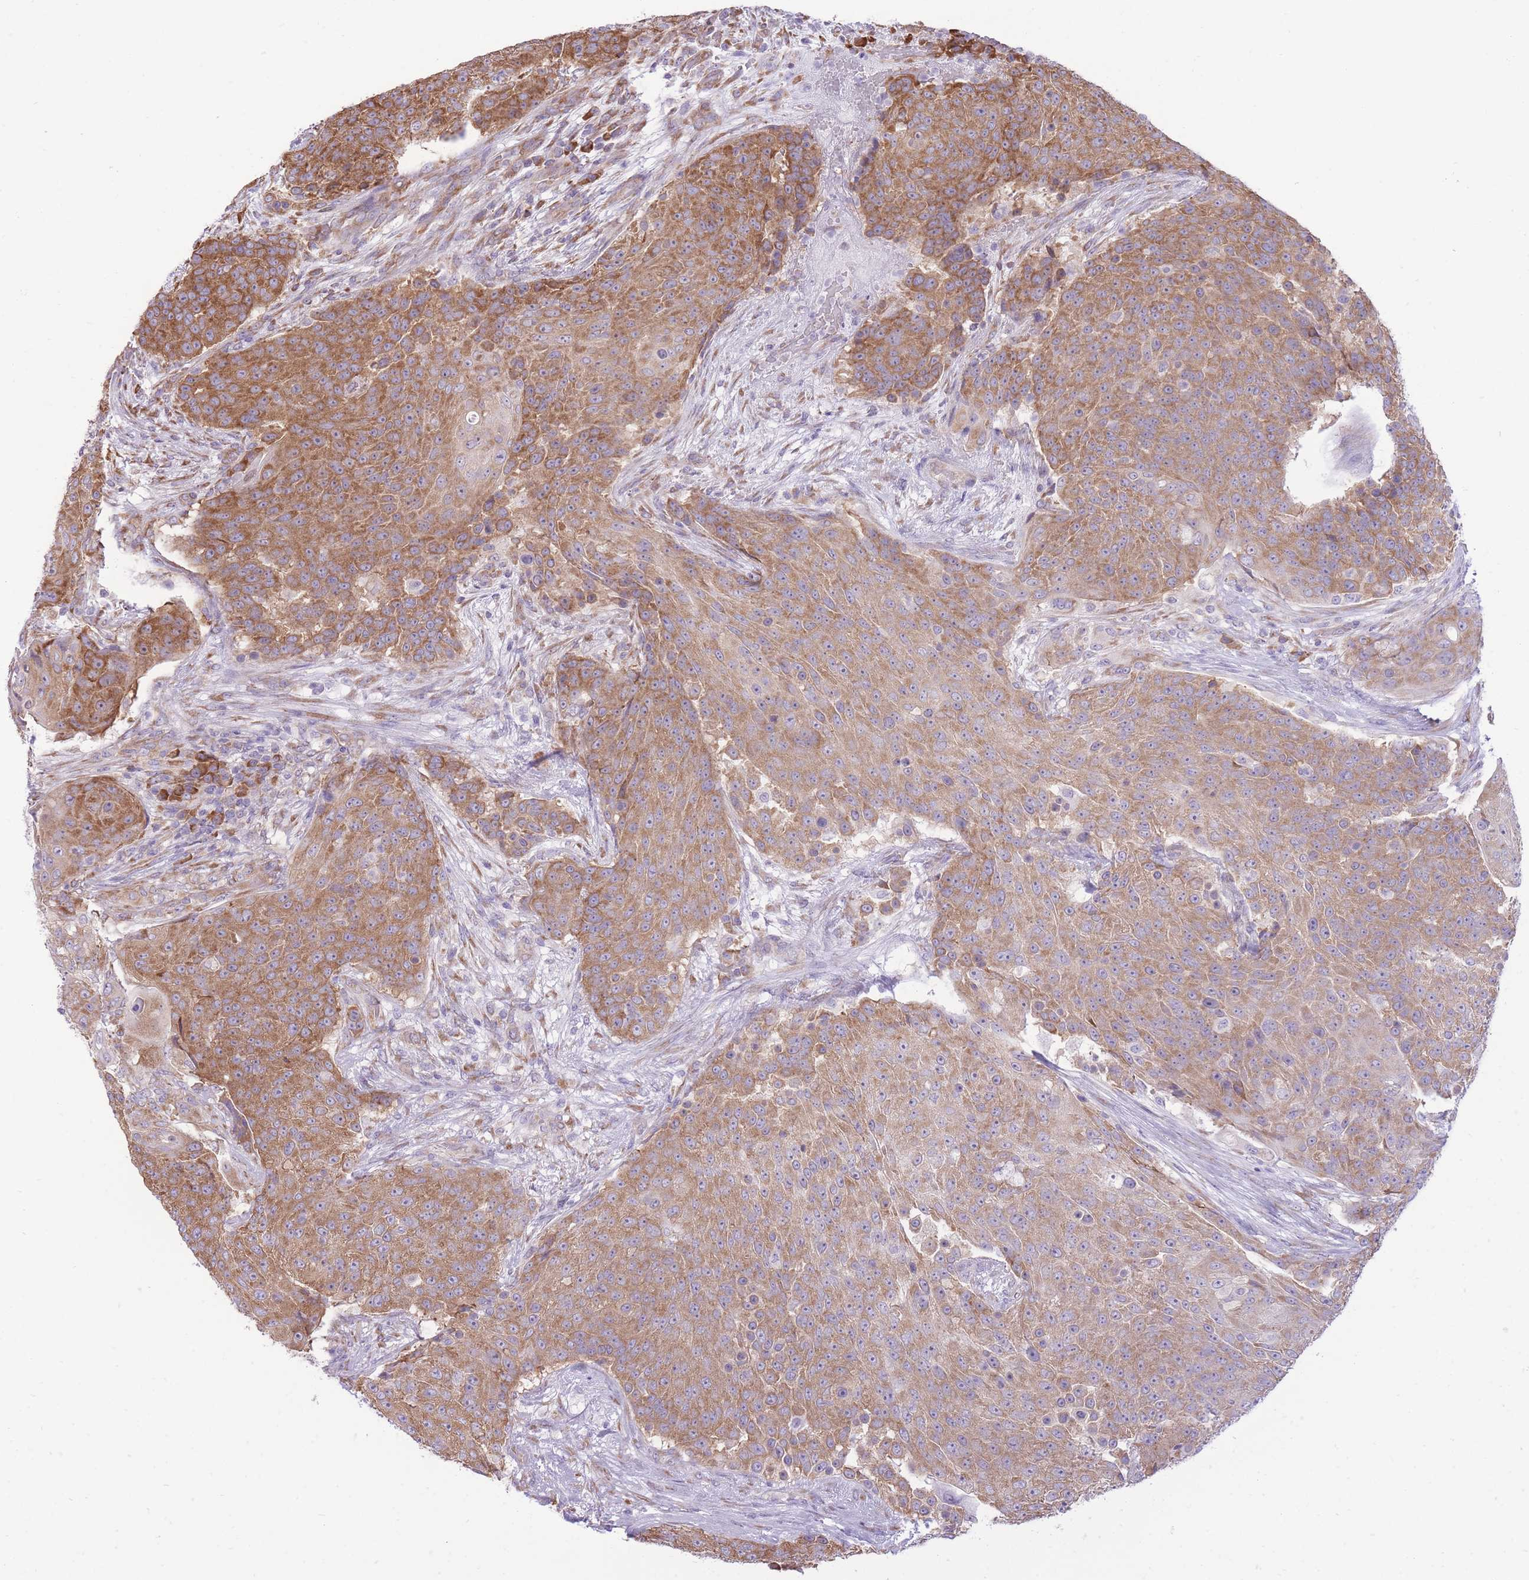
{"staining": {"intensity": "moderate", "quantity": ">75%", "location": "cytoplasmic/membranous"}, "tissue": "urothelial cancer", "cell_type": "Tumor cells", "image_type": "cancer", "snomed": [{"axis": "morphology", "description": "Urothelial carcinoma, High grade"}, {"axis": "topography", "description": "Urinary bladder"}], "caption": "DAB immunohistochemical staining of human urothelial cancer demonstrates moderate cytoplasmic/membranous protein staining in about >75% of tumor cells.", "gene": "ZNF501", "patient": {"sex": "female", "age": 63}}